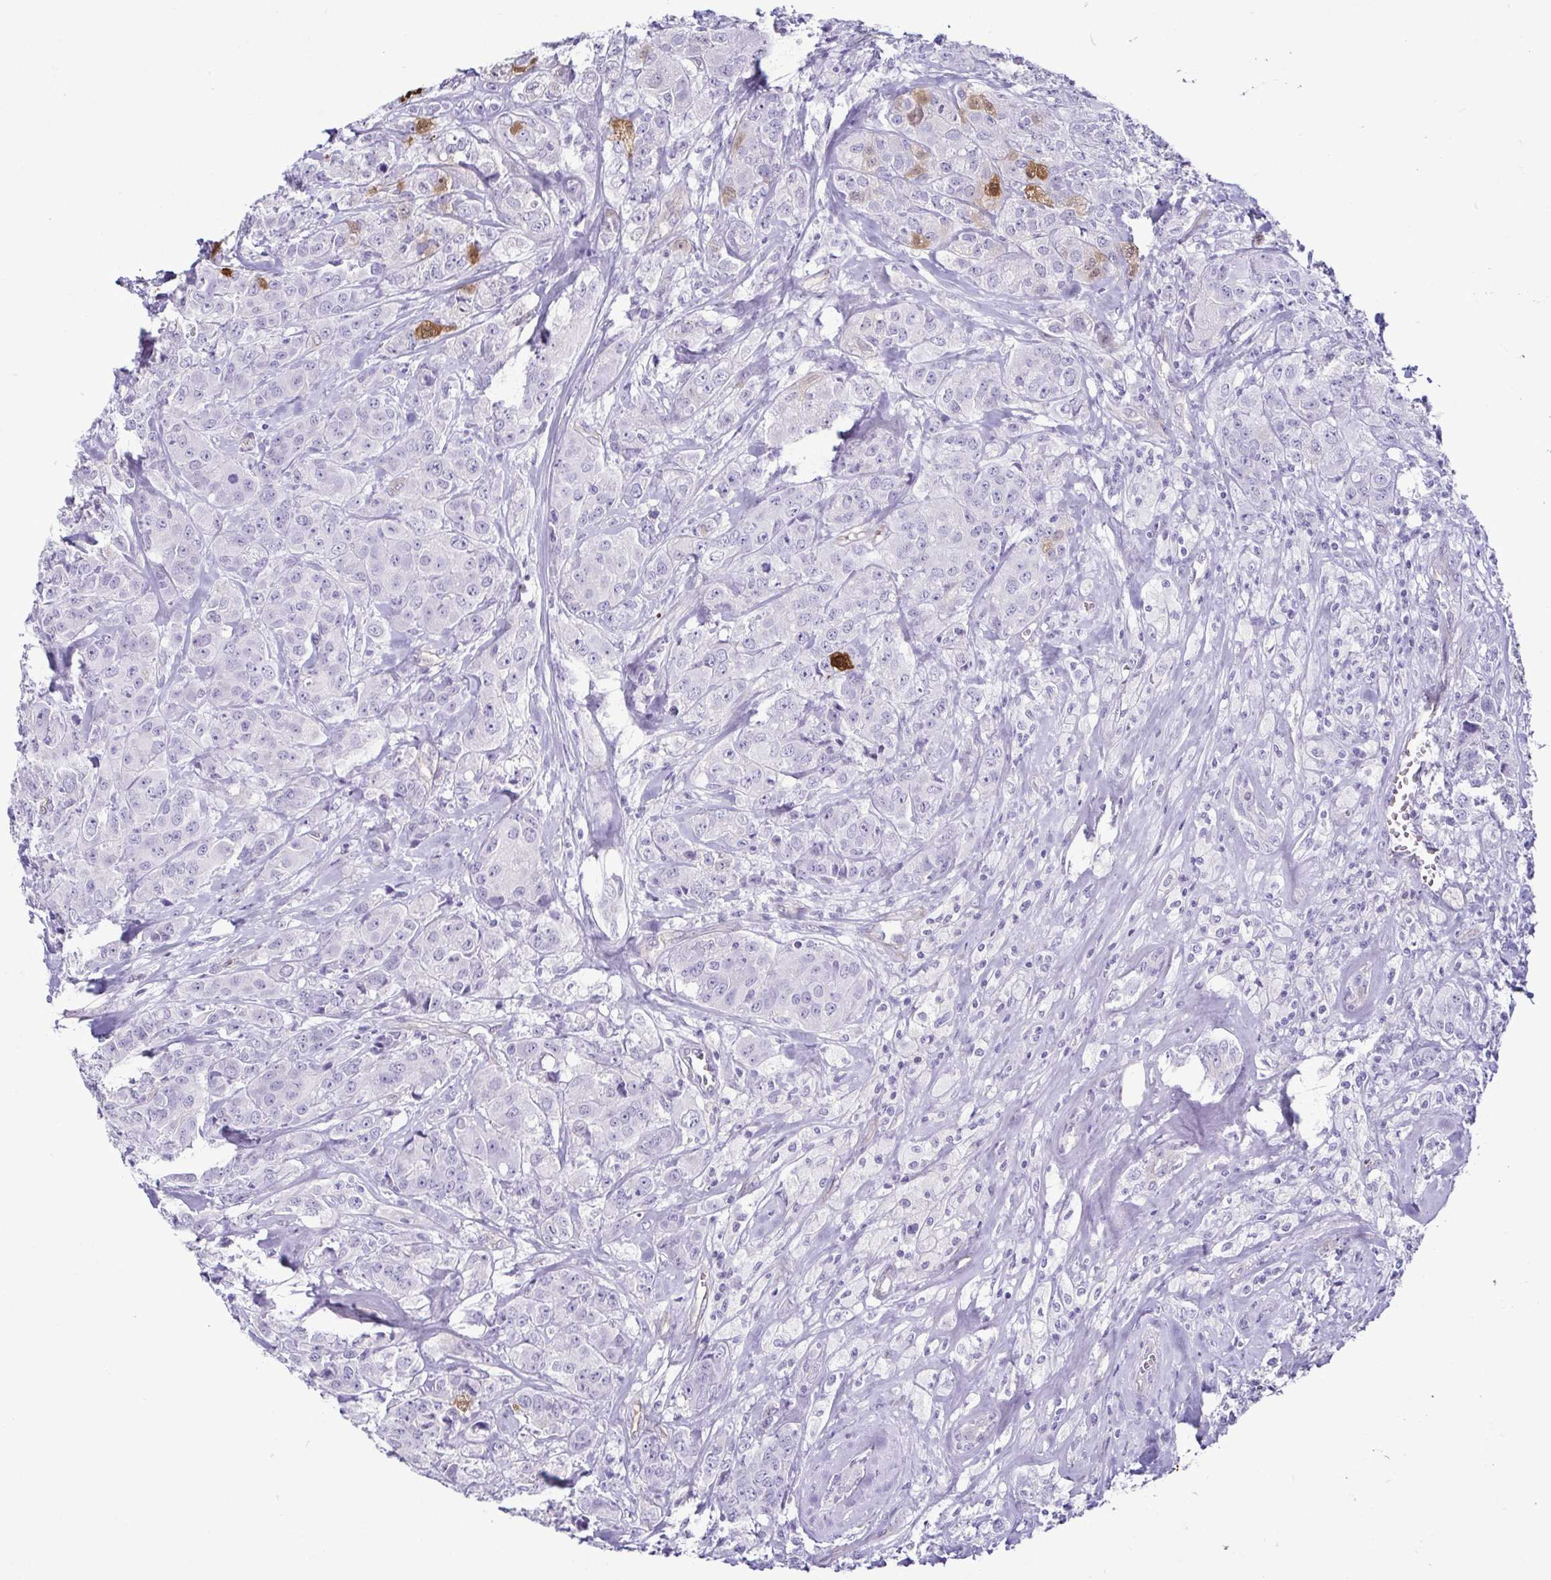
{"staining": {"intensity": "moderate", "quantity": "<25%", "location": "cytoplasmic/membranous,nuclear"}, "tissue": "breast cancer", "cell_type": "Tumor cells", "image_type": "cancer", "snomed": [{"axis": "morphology", "description": "Normal tissue, NOS"}, {"axis": "morphology", "description": "Duct carcinoma"}, {"axis": "topography", "description": "Breast"}], "caption": "Tumor cells reveal low levels of moderate cytoplasmic/membranous and nuclear positivity in about <25% of cells in human breast infiltrating ductal carcinoma.", "gene": "CASP14", "patient": {"sex": "female", "age": 43}}